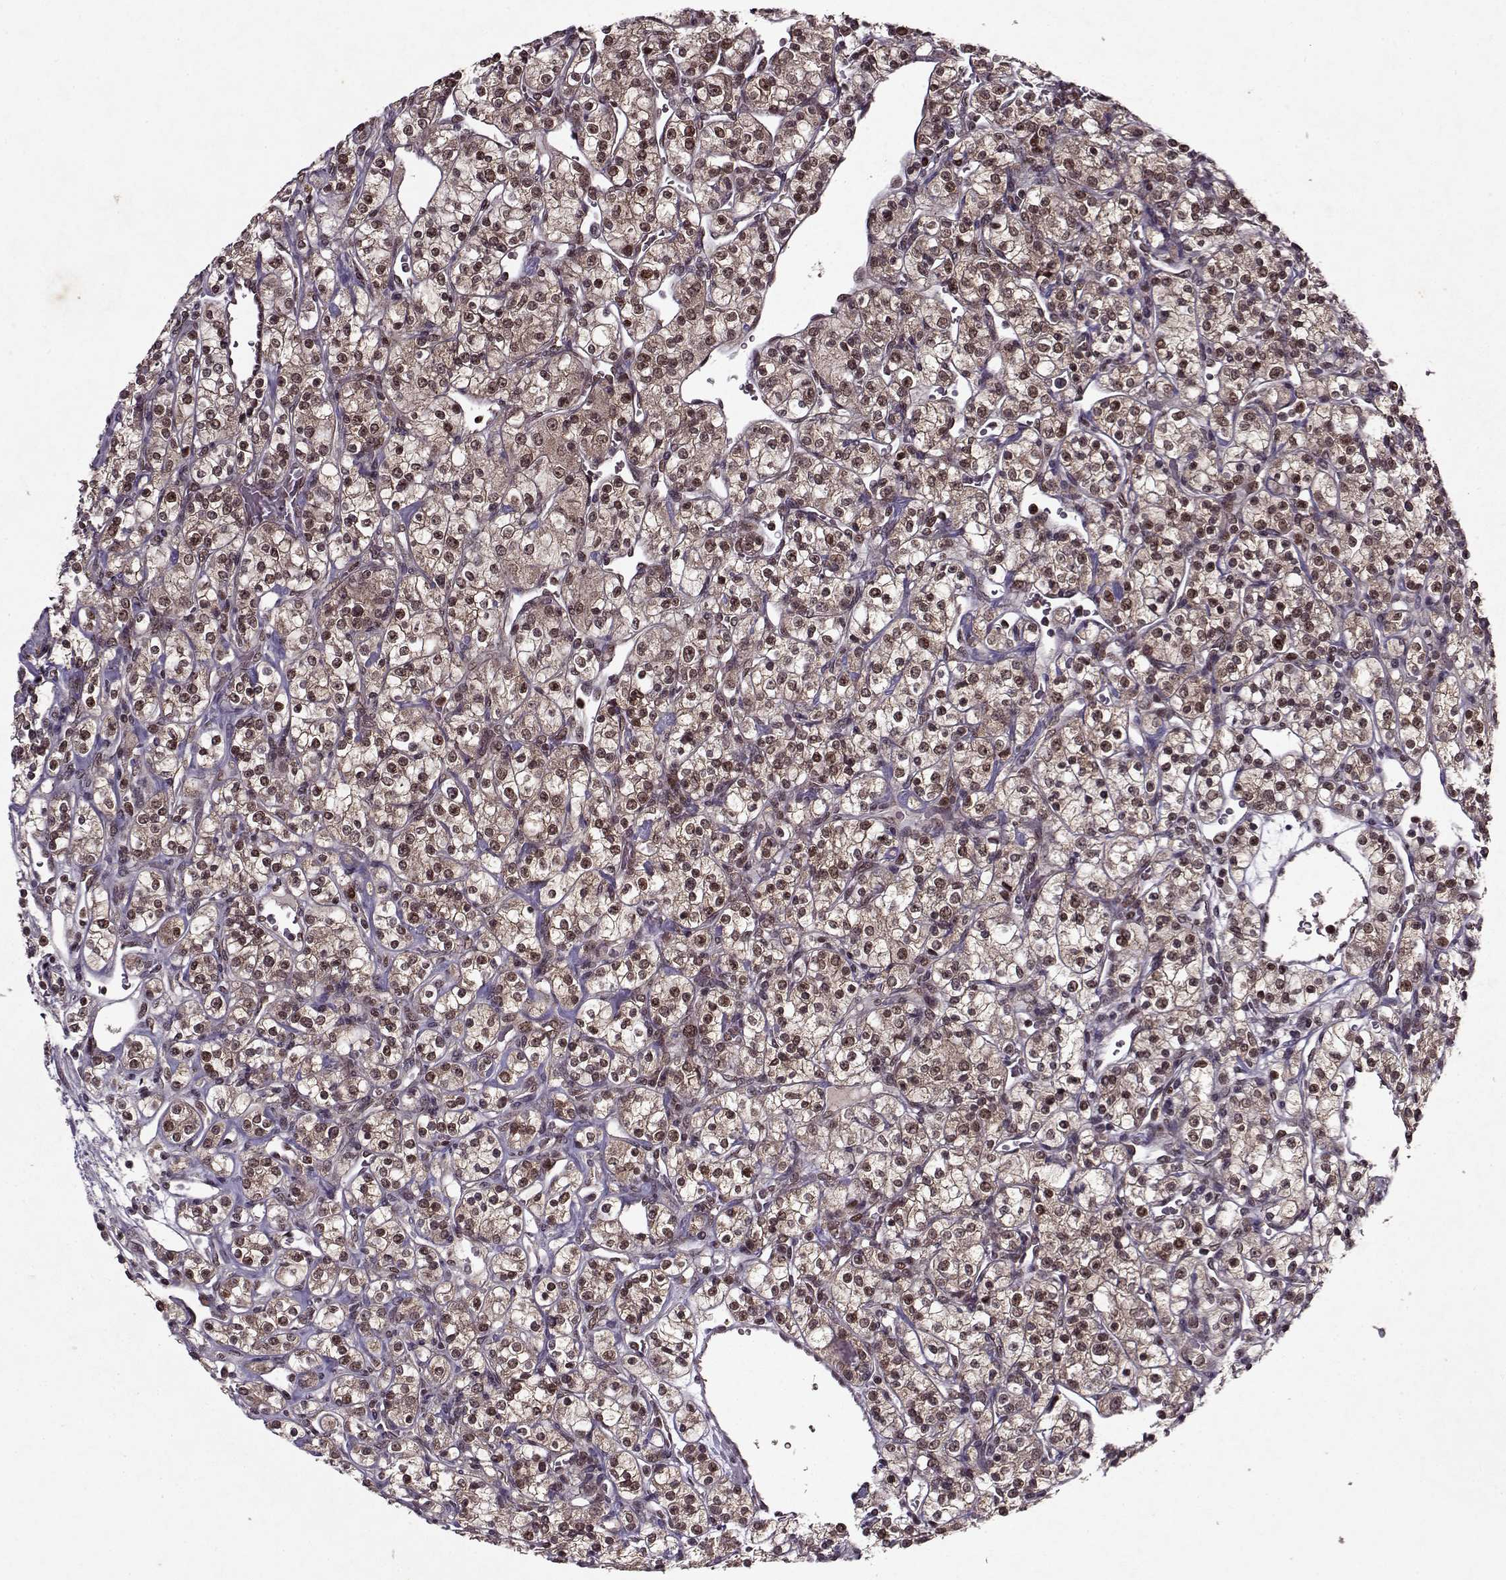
{"staining": {"intensity": "moderate", "quantity": ">75%", "location": "cytoplasmic/membranous,nuclear"}, "tissue": "renal cancer", "cell_type": "Tumor cells", "image_type": "cancer", "snomed": [{"axis": "morphology", "description": "Adenocarcinoma, NOS"}, {"axis": "topography", "description": "Kidney"}], "caption": "The histopathology image reveals a brown stain indicating the presence of a protein in the cytoplasmic/membranous and nuclear of tumor cells in renal adenocarcinoma.", "gene": "PSMA7", "patient": {"sex": "male", "age": 77}}